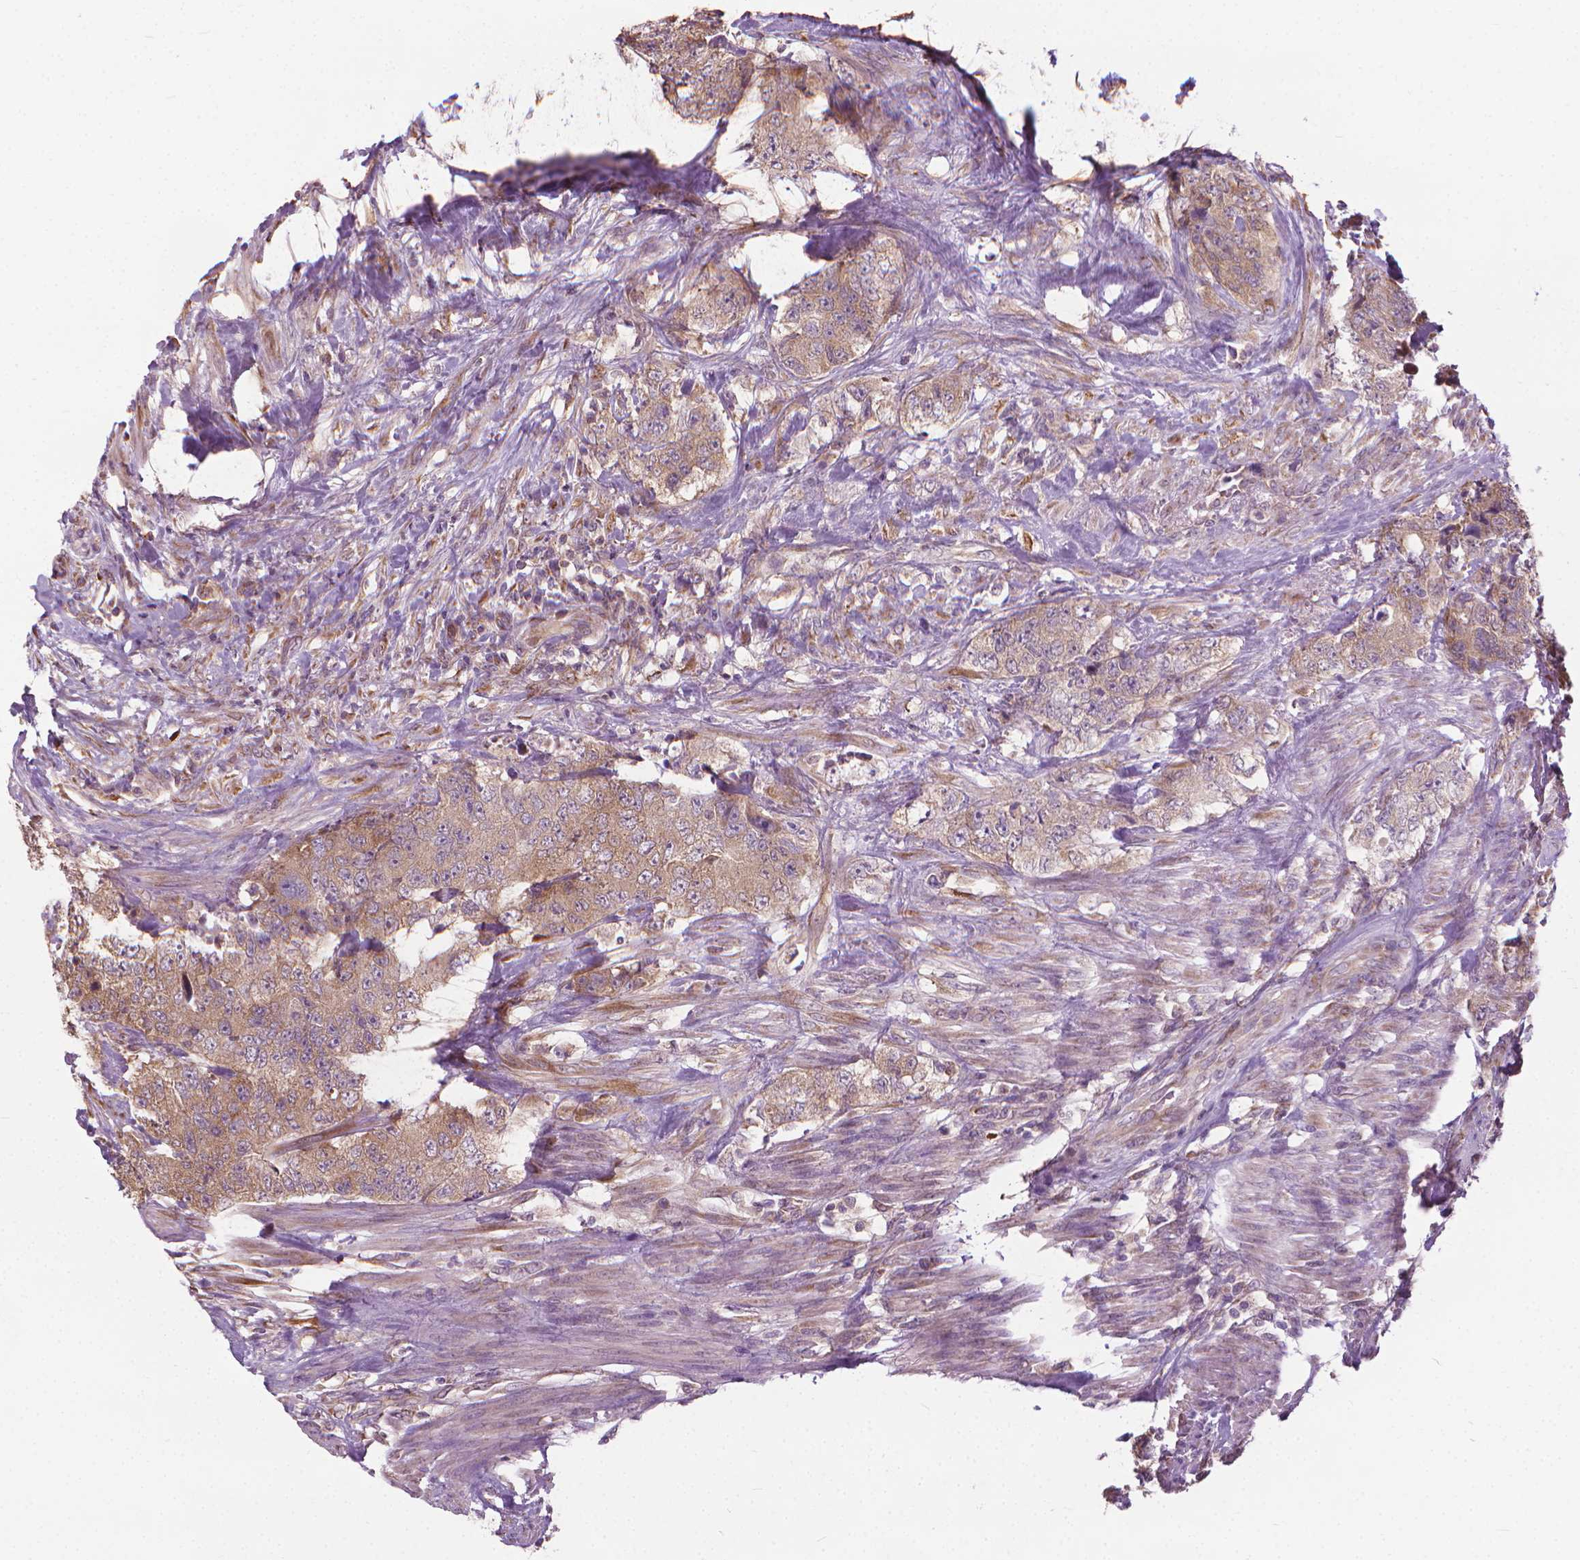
{"staining": {"intensity": "weak", "quantity": ">75%", "location": "cytoplasmic/membranous"}, "tissue": "urothelial cancer", "cell_type": "Tumor cells", "image_type": "cancer", "snomed": [{"axis": "morphology", "description": "Urothelial carcinoma, High grade"}, {"axis": "topography", "description": "Urinary bladder"}], "caption": "Weak cytoplasmic/membranous protein expression is seen in approximately >75% of tumor cells in urothelial cancer. The staining was performed using DAB (3,3'-diaminobenzidine) to visualize the protein expression in brown, while the nuclei were stained in blue with hematoxylin (Magnification: 20x).", "gene": "NUDT1", "patient": {"sex": "female", "age": 78}}